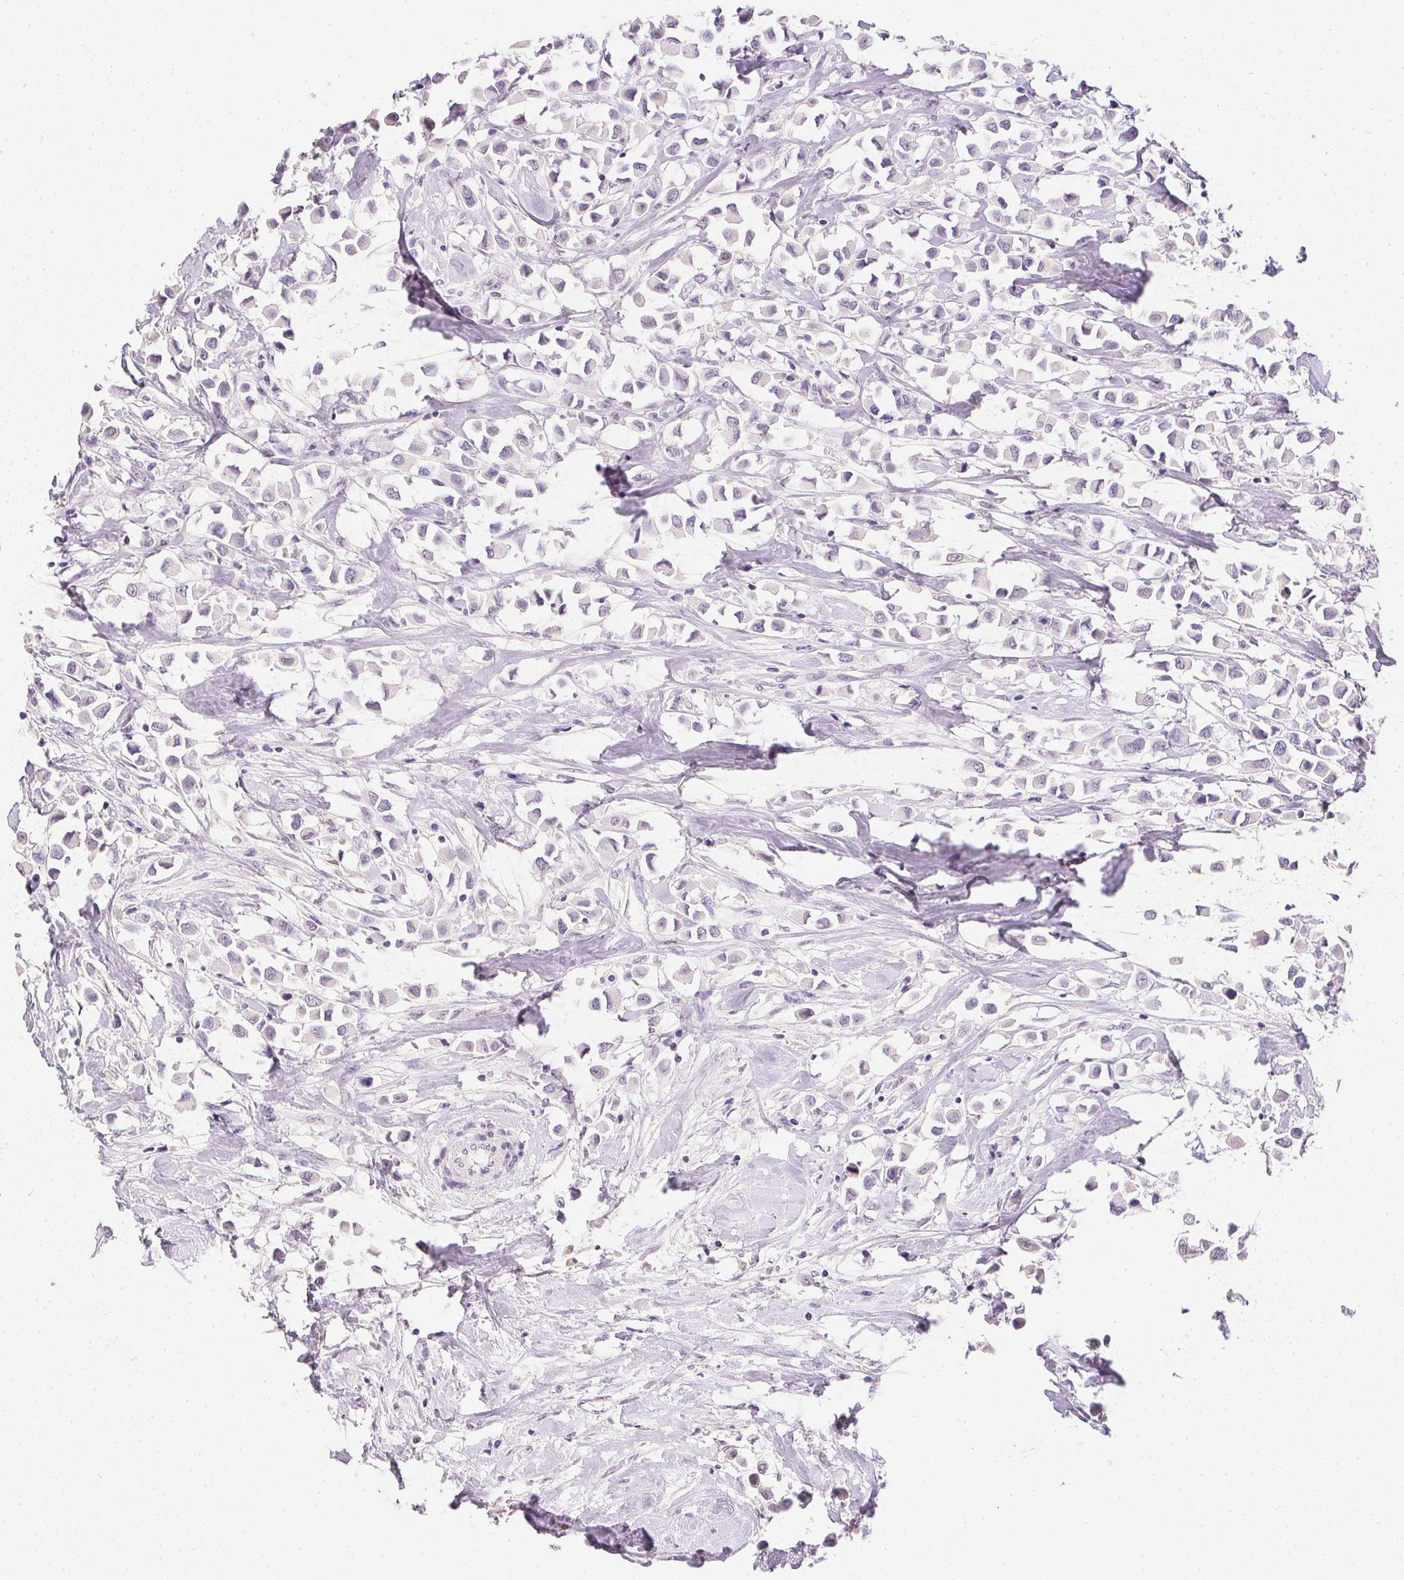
{"staining": {"intensity": "negative", "quantity": "none", "location": "none"}, "tissue": "breast cancer", "cell_type": "Tumor cells", "image_type": "cancer", "snomed": [{"axis": "morphology", "description": "Duct carcinoma"}, {"axis": "topography", "description": "Breast"}], "caption": "This image is of invasive ductal carcinoma (breast) stained with immunohistochemistry to label a protein in brown with the nuclei are counter-stained blue. There is no positivity in tumor cells.", "gene": "PPY", "patient": {"sex": "female", "age": 61}}